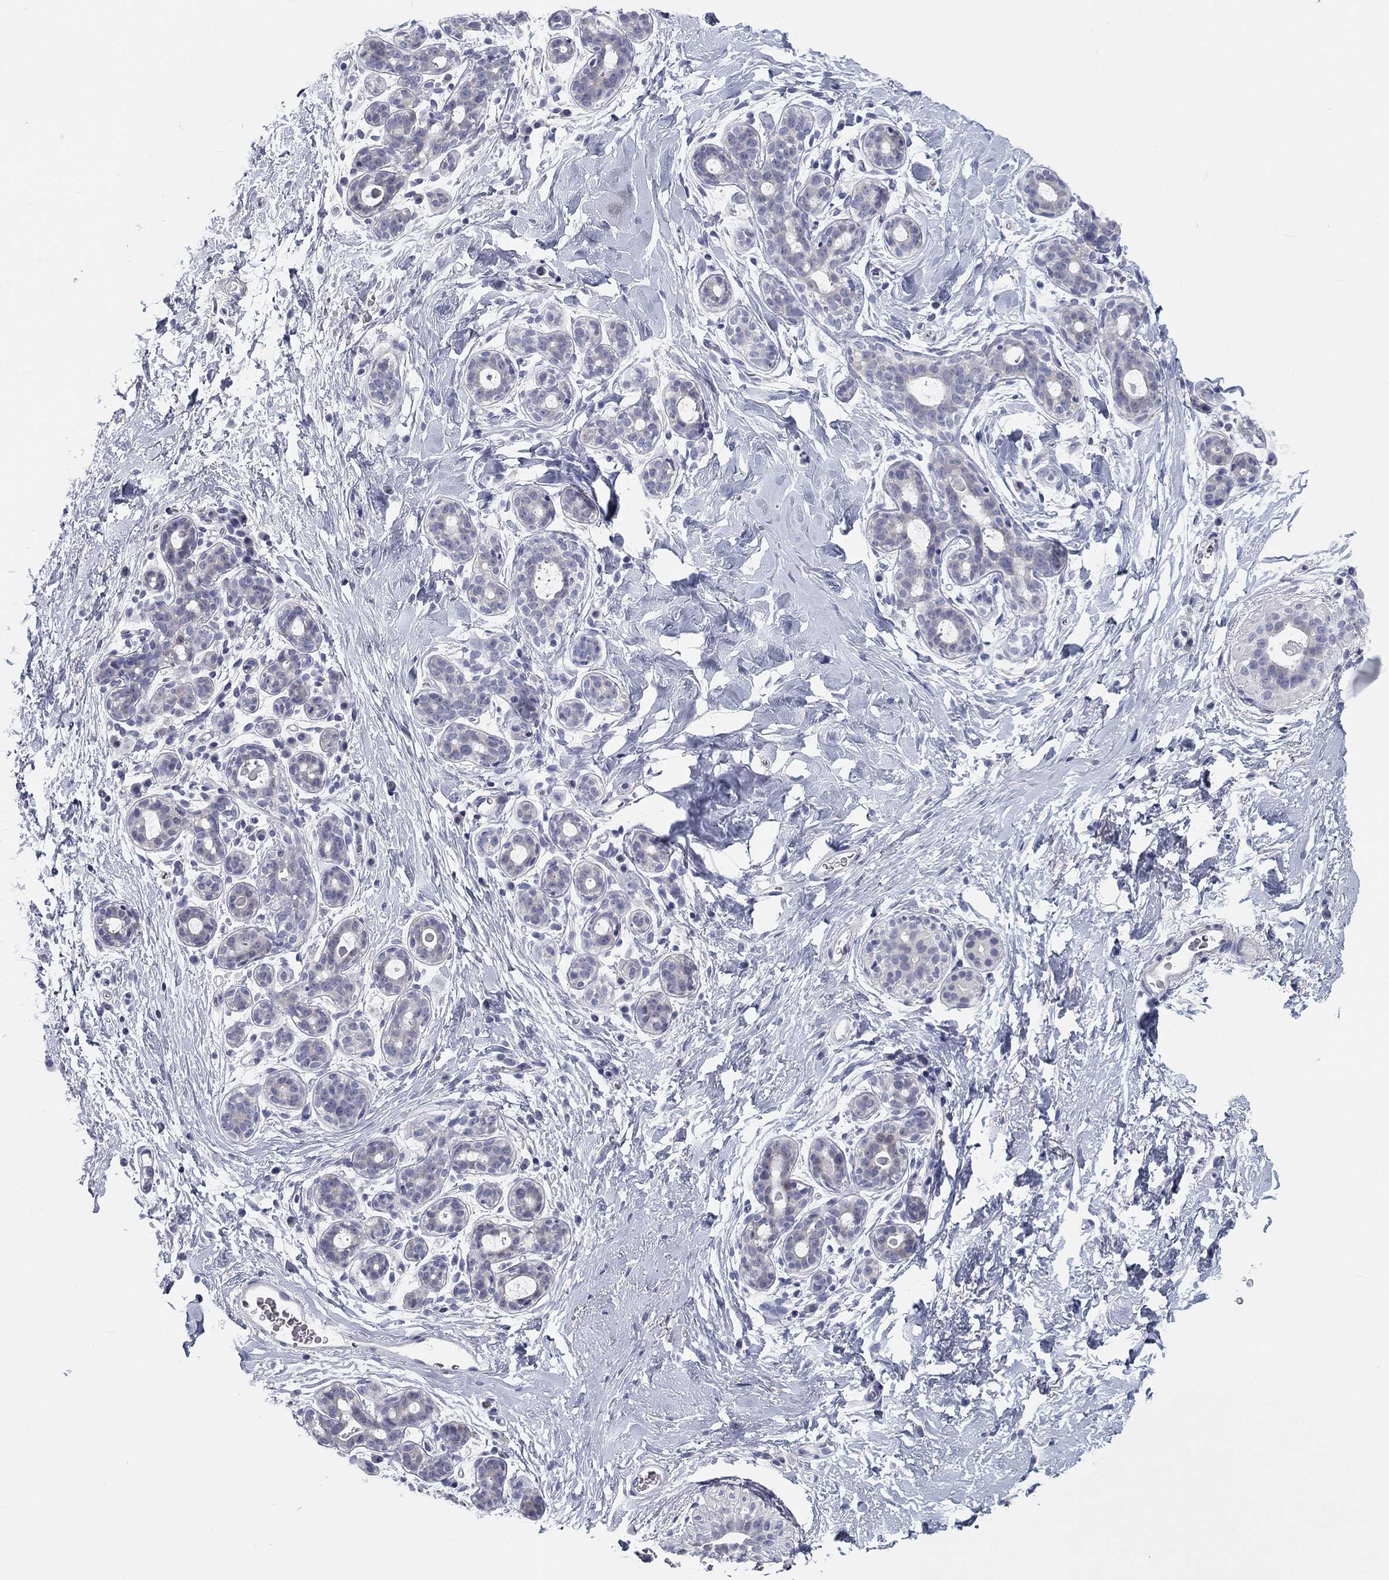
{"staining": {"intensity": "negative", "quantity": "none", "location": "none"}, "tissue": "breast", "cell_type": "Adipocytes", "image_type": "normal", "snomed": [{"axis": "morphology", "description": "Normal tissue, NOS"}, {"axis": "topography", "description": "Breast"}], "caption": "Histopathology image shows no protein expression in adipocytes of unremarkable breast.", "gene": "CALB1", "patient": {"sex": "female", "age": 43}}